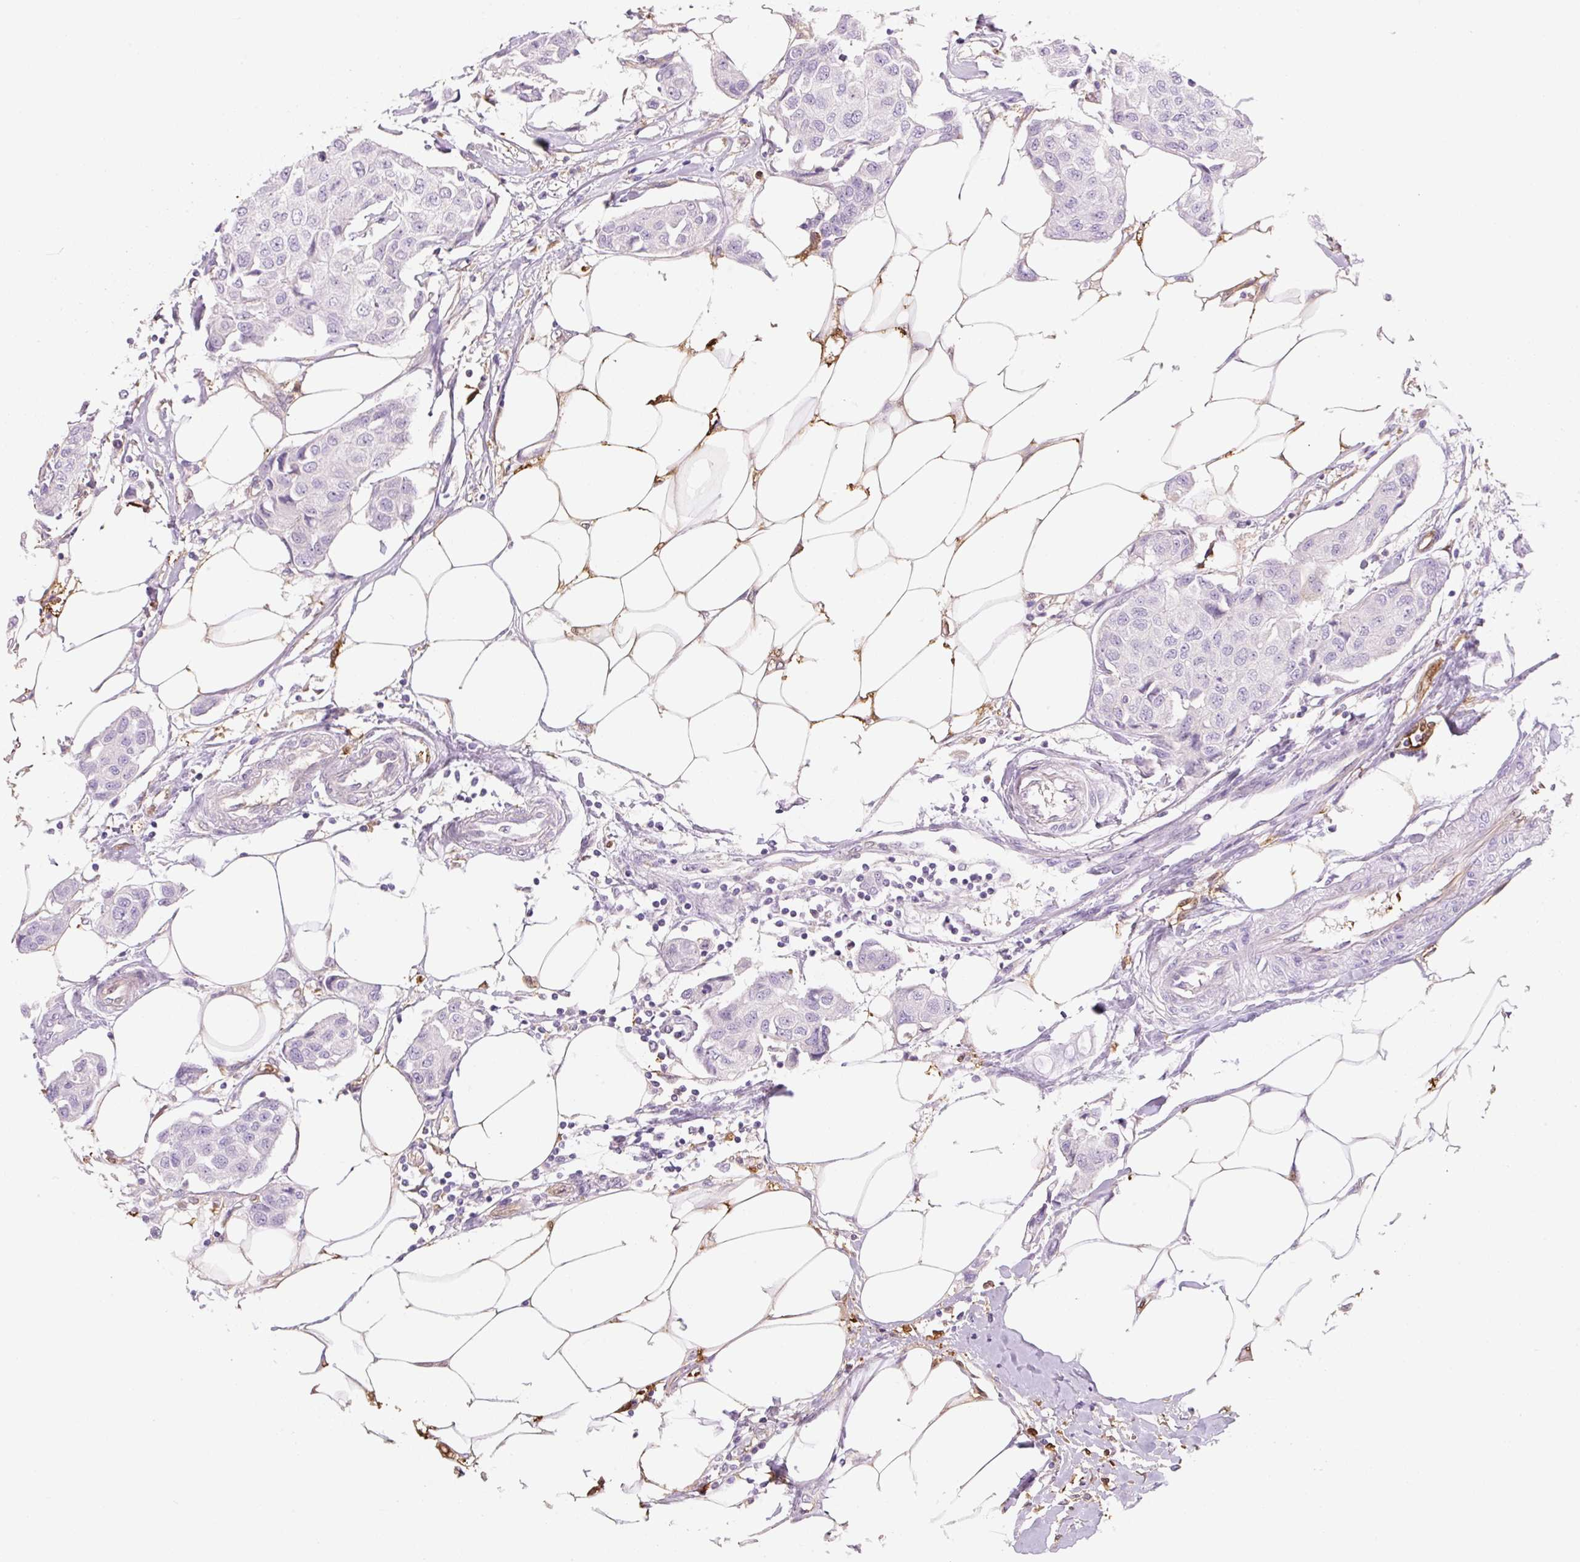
{"staining": {"intensity": "negative", "quantity": "none", "location": "none"}, "tissue": "breast cancer", "cell_type": "Tumor cells", "image_type": "cancer", "snomed": [{"axis": "morphology", "description": "Duct carcinoma"}, {"axis": "topography", "description": "Breast"}, {"axis": "topography", "description": "Lymph node"}], "caption": "Immunohistochemistry micrograph of human breast invasive ductal carcinoma stained for a protein (brown), which displays no expression in tumor cells.", "gene": "FABP5", "patient": {"sex": "female", "age": 80}}